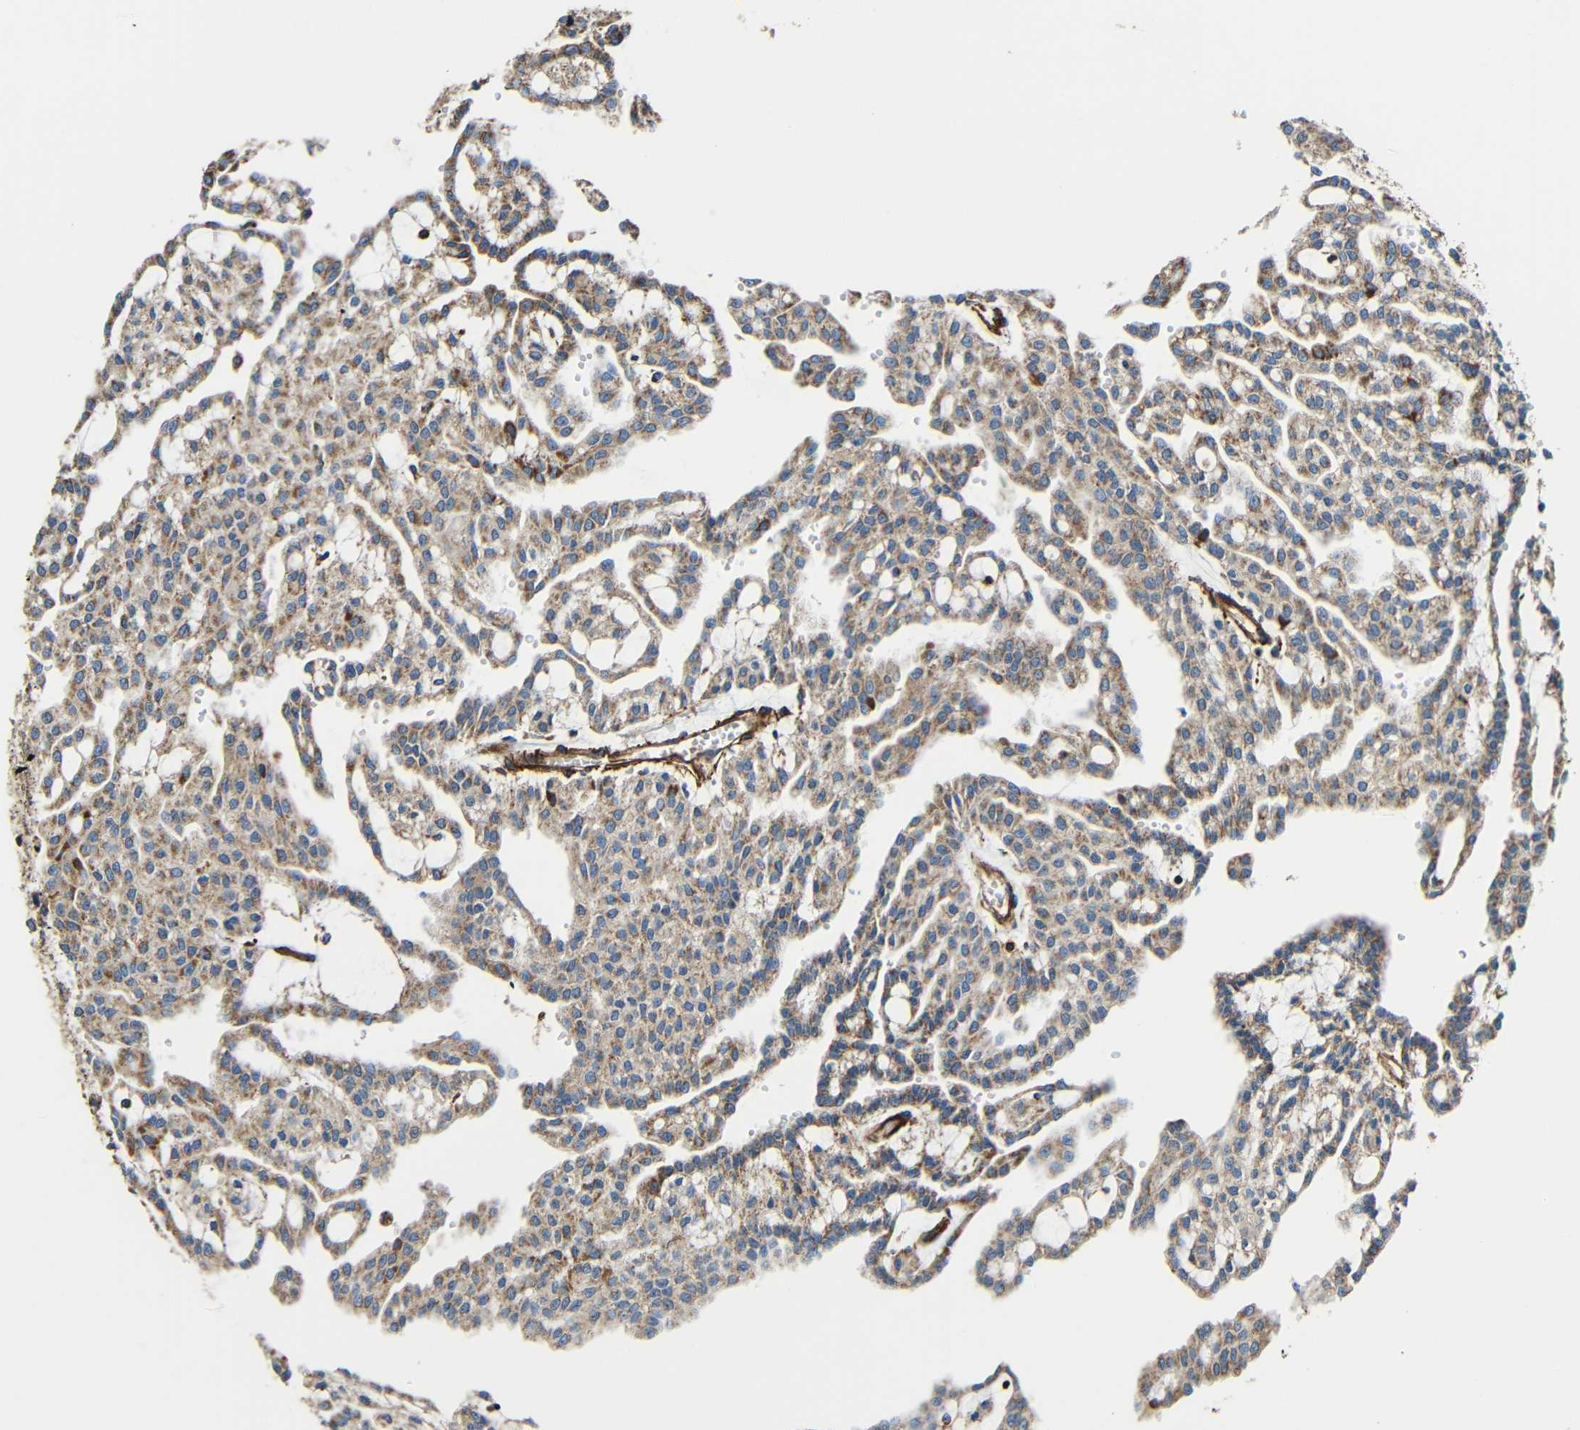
{"staining": {"intensity": "moderate", "quantity": ">75%", "location": "cytoplasmic/membranous"}, "tissue": "renal cancer", "cell_type": "Tumor cells", "image_type": "cancer", "snomed": [{"axis": "morphology", "description": "Adenocarcinoma, NOS"}, {"axis": "topography", "description": "Kidney"}], "caption": "Brown immunohistochemical staining in human renal cancer exhibits moderate cytoplasmic/membranous positivity in about >75% of tumor cells.", "gene": "IGSF10", "patient": {"sex": "male", "age": 63}}